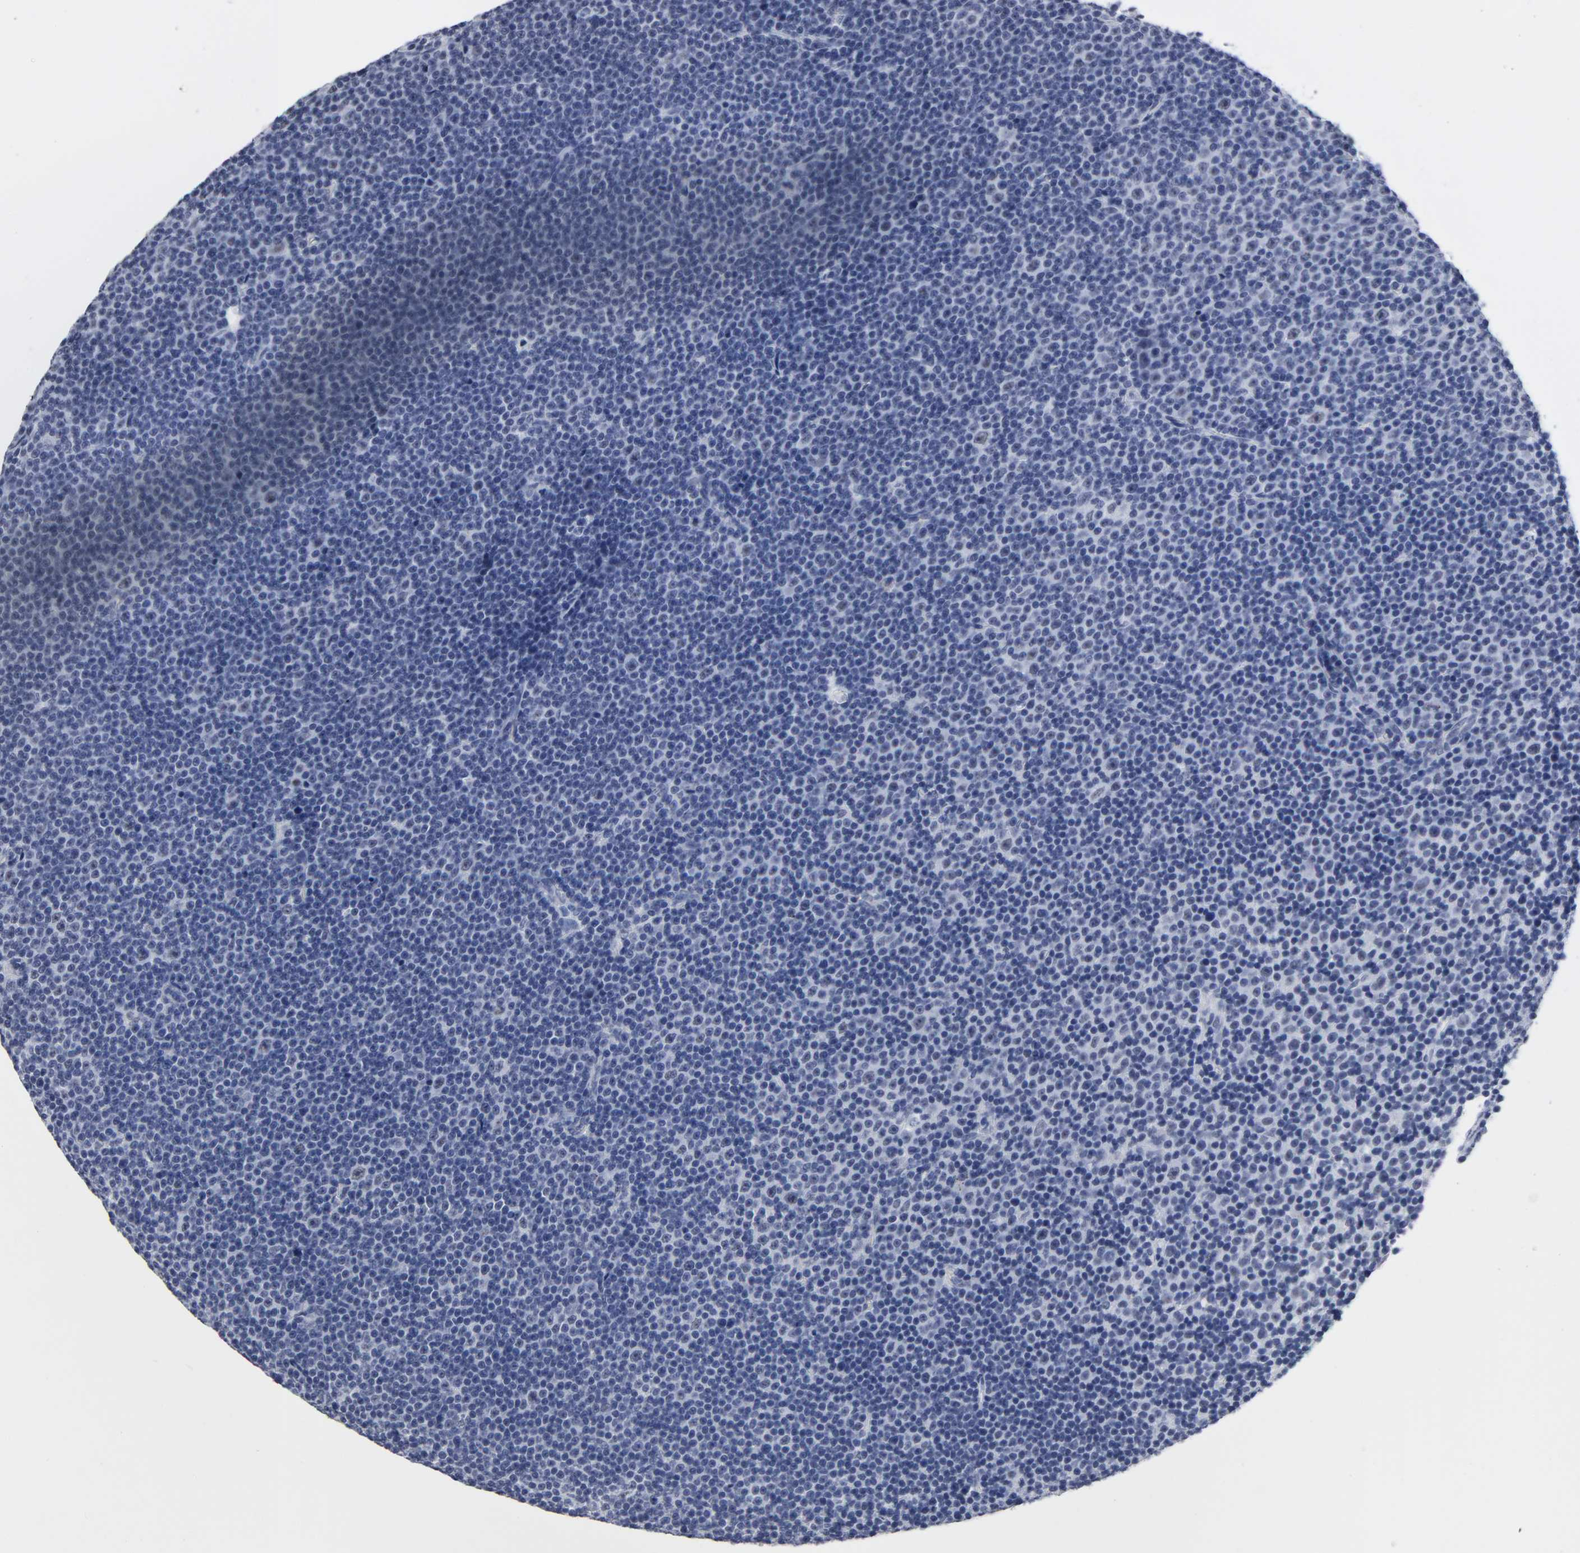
{"staining": {"intensity": "negative", "quantity": "none", "location": "none"}, "tissue": "lymphoma", "cell_type": "Tumor cells", "image_type": "cancer", "snomed": [{"axis": "morphology", "description": "Malignant lymphoma, non-Hodgkin's type, Low grade"}, {"axis": "topography", "description": "Lymph node"}], "caption": "Immunohistochemical staining of human malignant lymphoma, non-Hodgkin's type (low-grade) exhibits no significant expression in tumor cells. (DAB immunohistochemistry (IHC) with hematoxylin counter stain).", "gene": "GRHL2", "patient": {"sex": "female", "age": 67}}